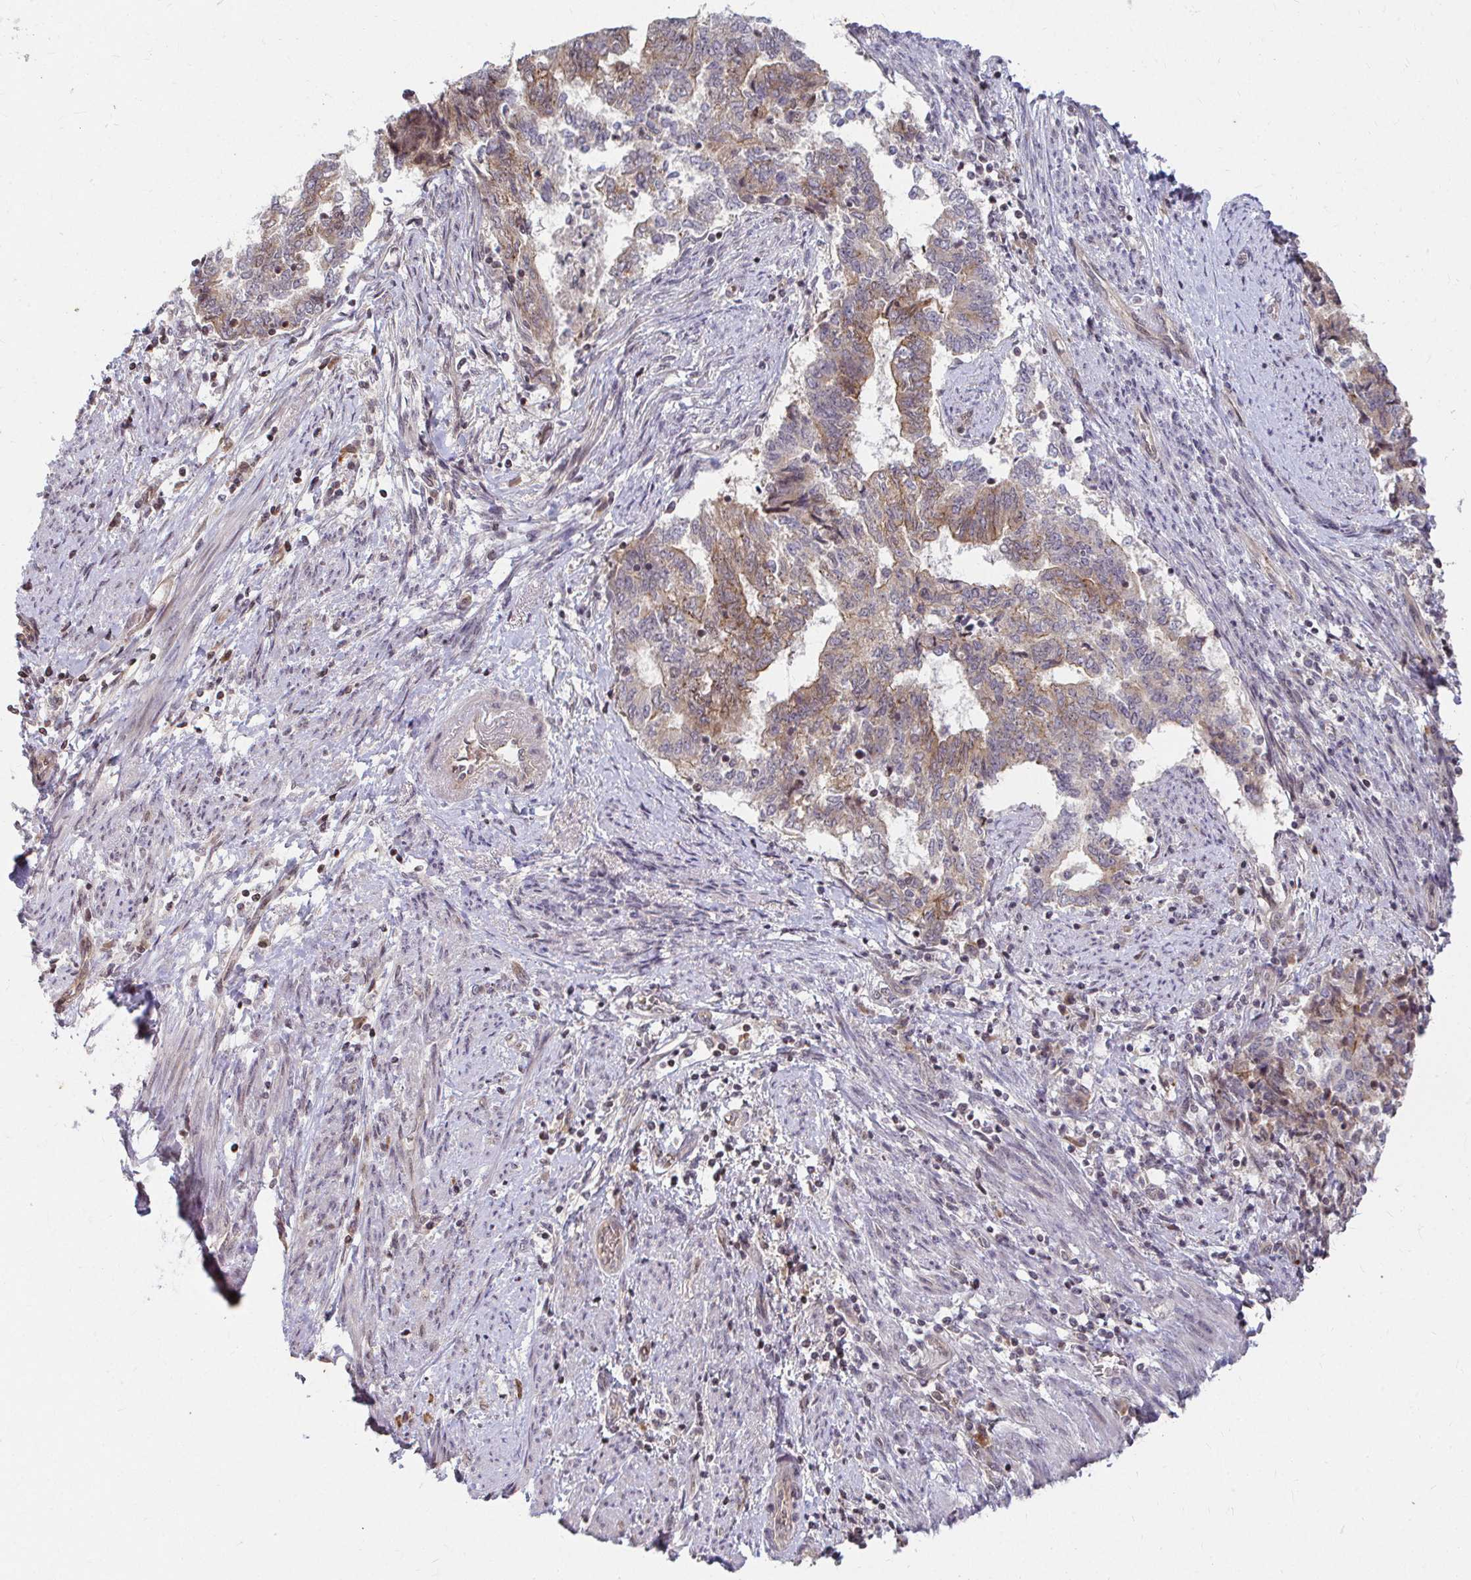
{"staining": {"intensity": "weak", "quantity": "25%-75%", "location": "cytoplasmic/membranous"}, "tissue": "endometrial cancer", "cell_type": "Tumor cells", "image_type": "cancer", "snomed": [{"axis": "morphology", "description": "Adenocarcinoma, NOS"}, {"axis": "topography", "description": "Endometrium"}], "caption": "Brown immunohistochemical staining in human adenocarcinoma (endometrial) displays weak cytoplasmic/membranous expression in about 25%-75% of tumor cells.", "gene": "ANK3", "patient": {"sex": "female", "age": 65}}